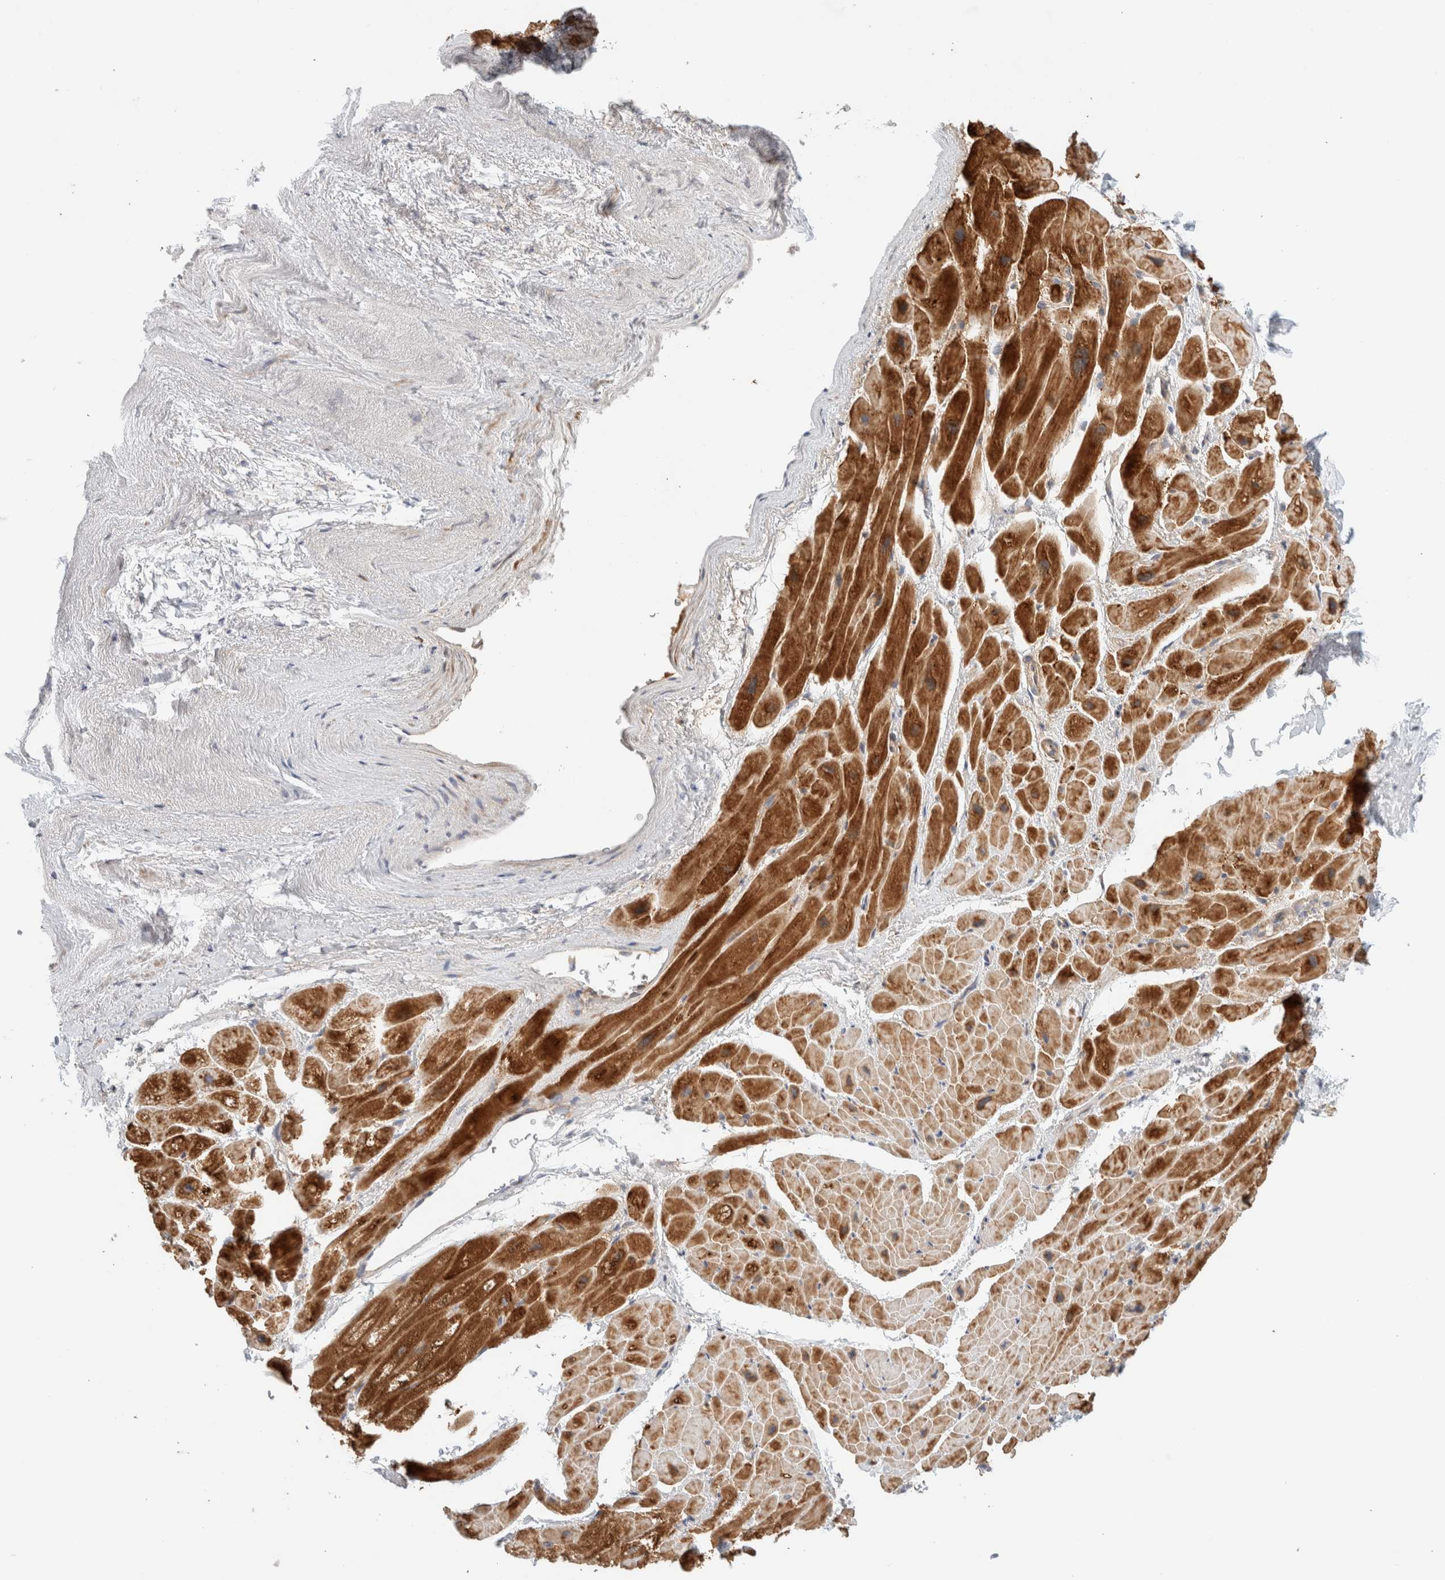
{"staining": {"intensity": "strong", "quantity": ">75%", "location": "cytoplasmic/membranous"}, "tissue": "heart muscle", "cell_type": "Cardiomyocytes", "image_type": "normal", "snomed": [{"axis": "morphology", "description": "Normal tissue, NOS"}, {"axis": "topography", "description": "Heart"}], "caption": "Normal heart muscle reveals strong cytoplasmic/membranous staining in approximately >75% of cardiomyocytes.", "gene": "MRM3", "patient": {"sex": "male", "age": 49}}